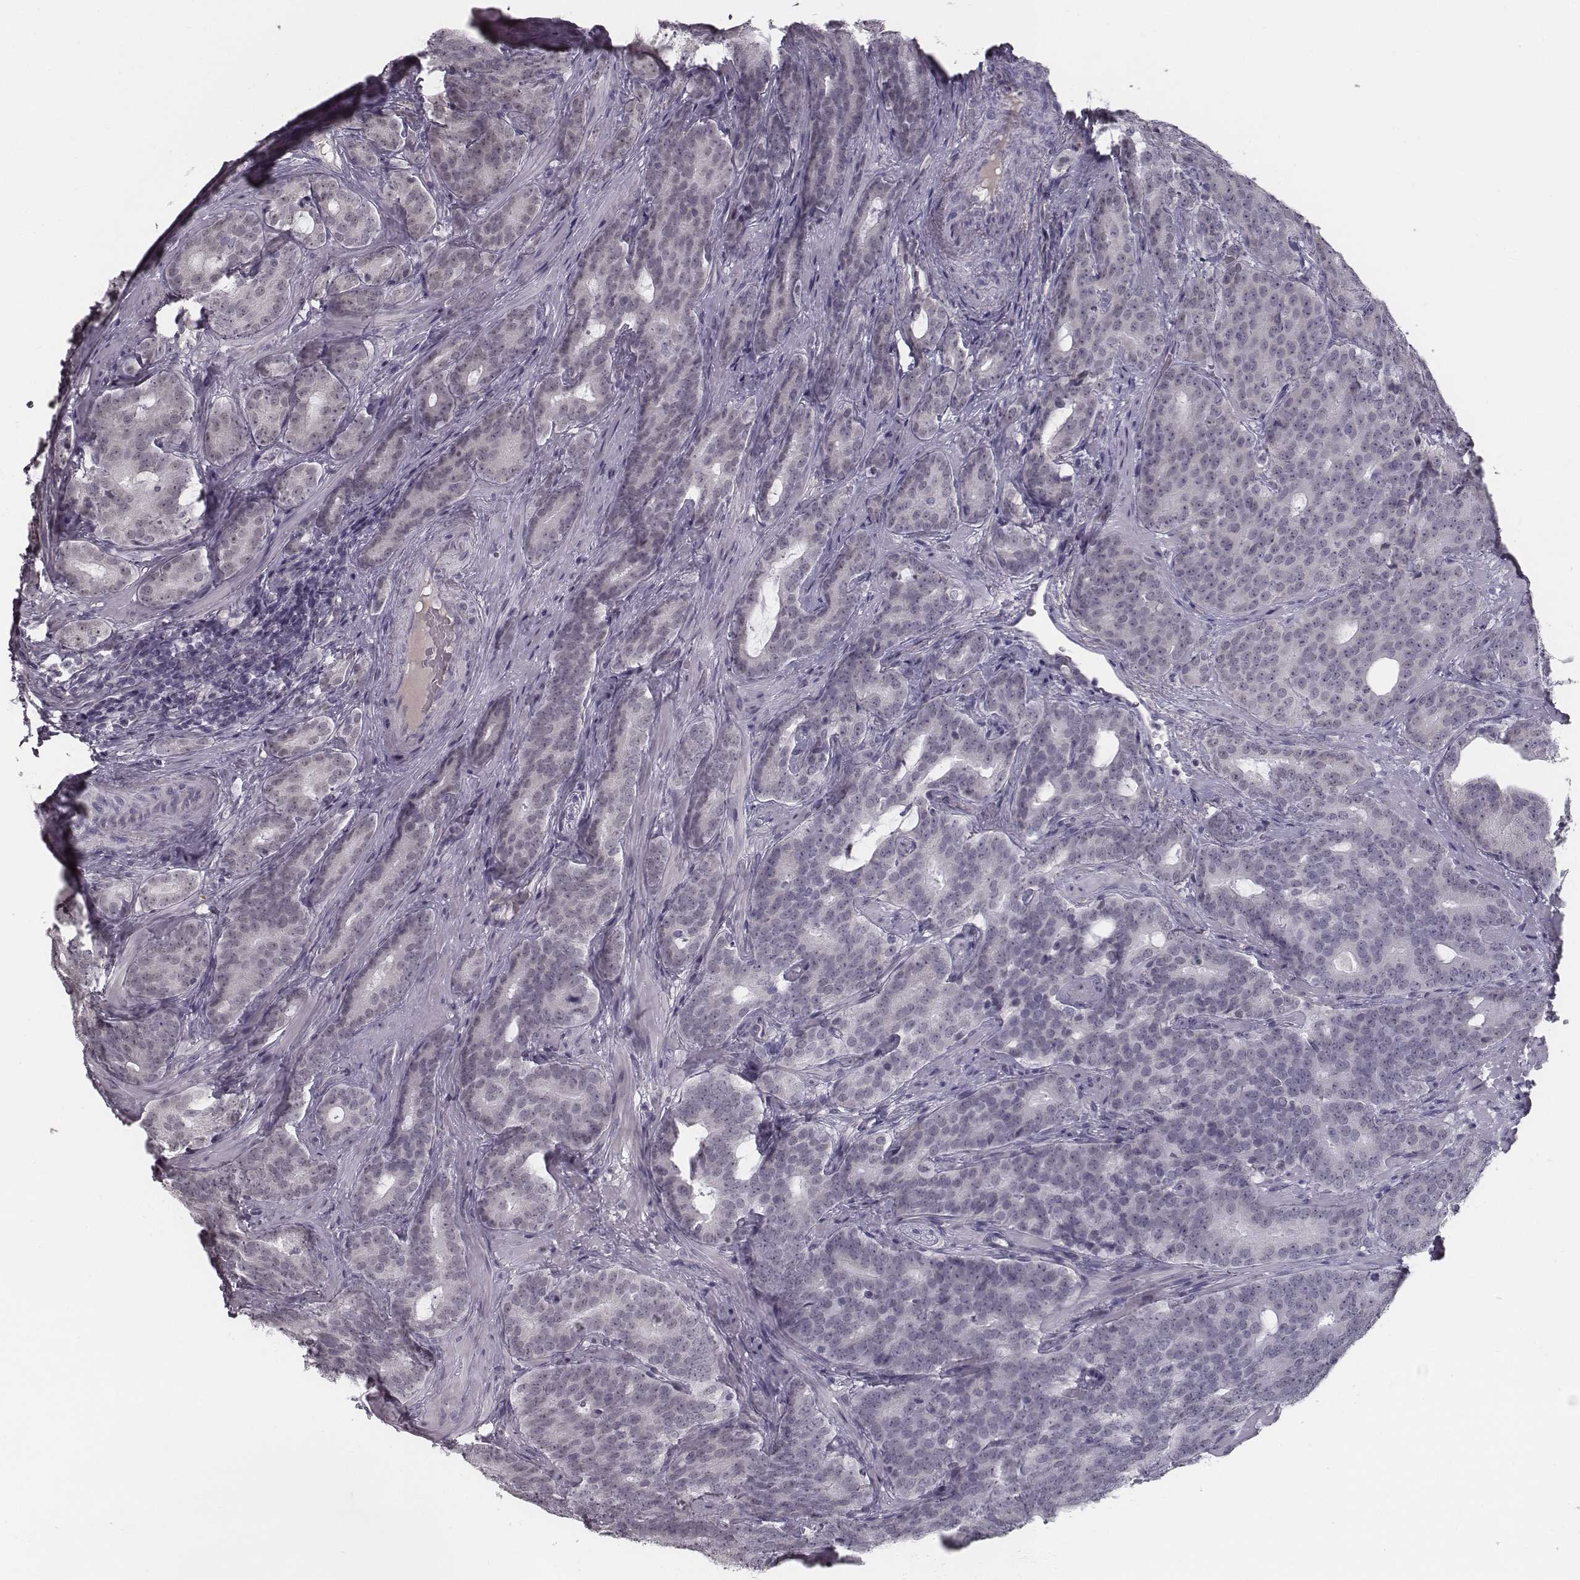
{"staining": {"intensity": "negative", "quantity": "none", "location": "none"}, "tissue": "prostate cancer", "cell_type": "Tumor cells", "image_type": "cancer", "snomed": [{"axis": "morphology", "description": "Adenocarcinoma, NOS"}, {"axis": "topography", "description": "Prostate"}], "caption": "Protein analysis of prostate cancer (adenocarcinoma) displays no significant positivity in tumor cells.", "gene": "SEPTIN14", "patient": {"sex": "male", "age": 71}}